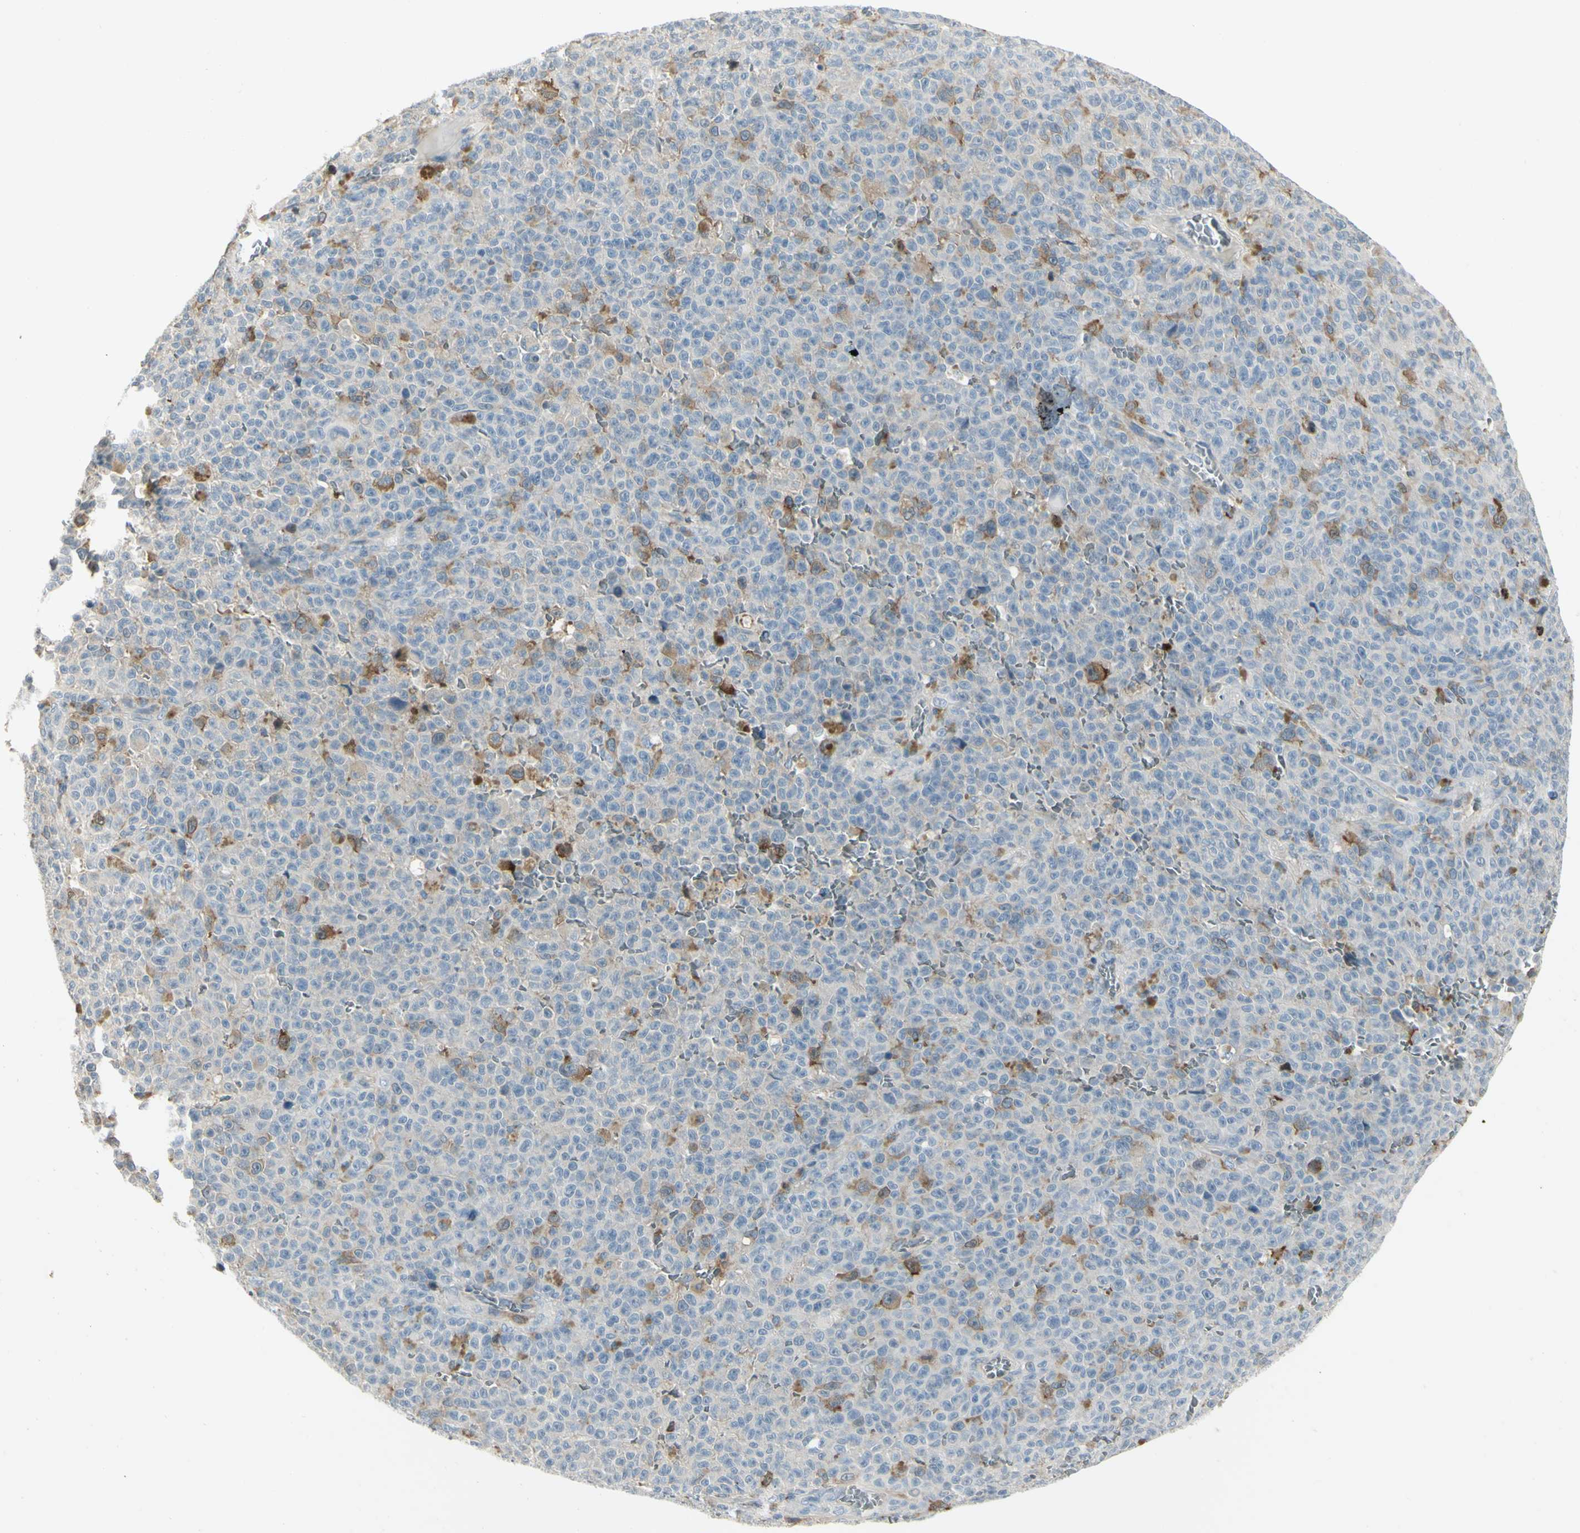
{"staining": {"intensity": "moderate", "quantity": "<25%", "location": "cytoplasmic/membranous"}, "tissue": "melanoma", "cell_type": "Tumor cells", "image_type": "cancer", "snomed": [{"axis": "morphology", "description": "Malignant melanoma, NOS"}, {"axis": "topography", "description": "Skin"}], "caption": "A histopathology image of malignant melanoma stained for a protein exhibits moderate cytoplasmic/membranous brown staining in tumor cells.", "gene": "CCNB2", "patient": {"sex": "female", "age": 82}}